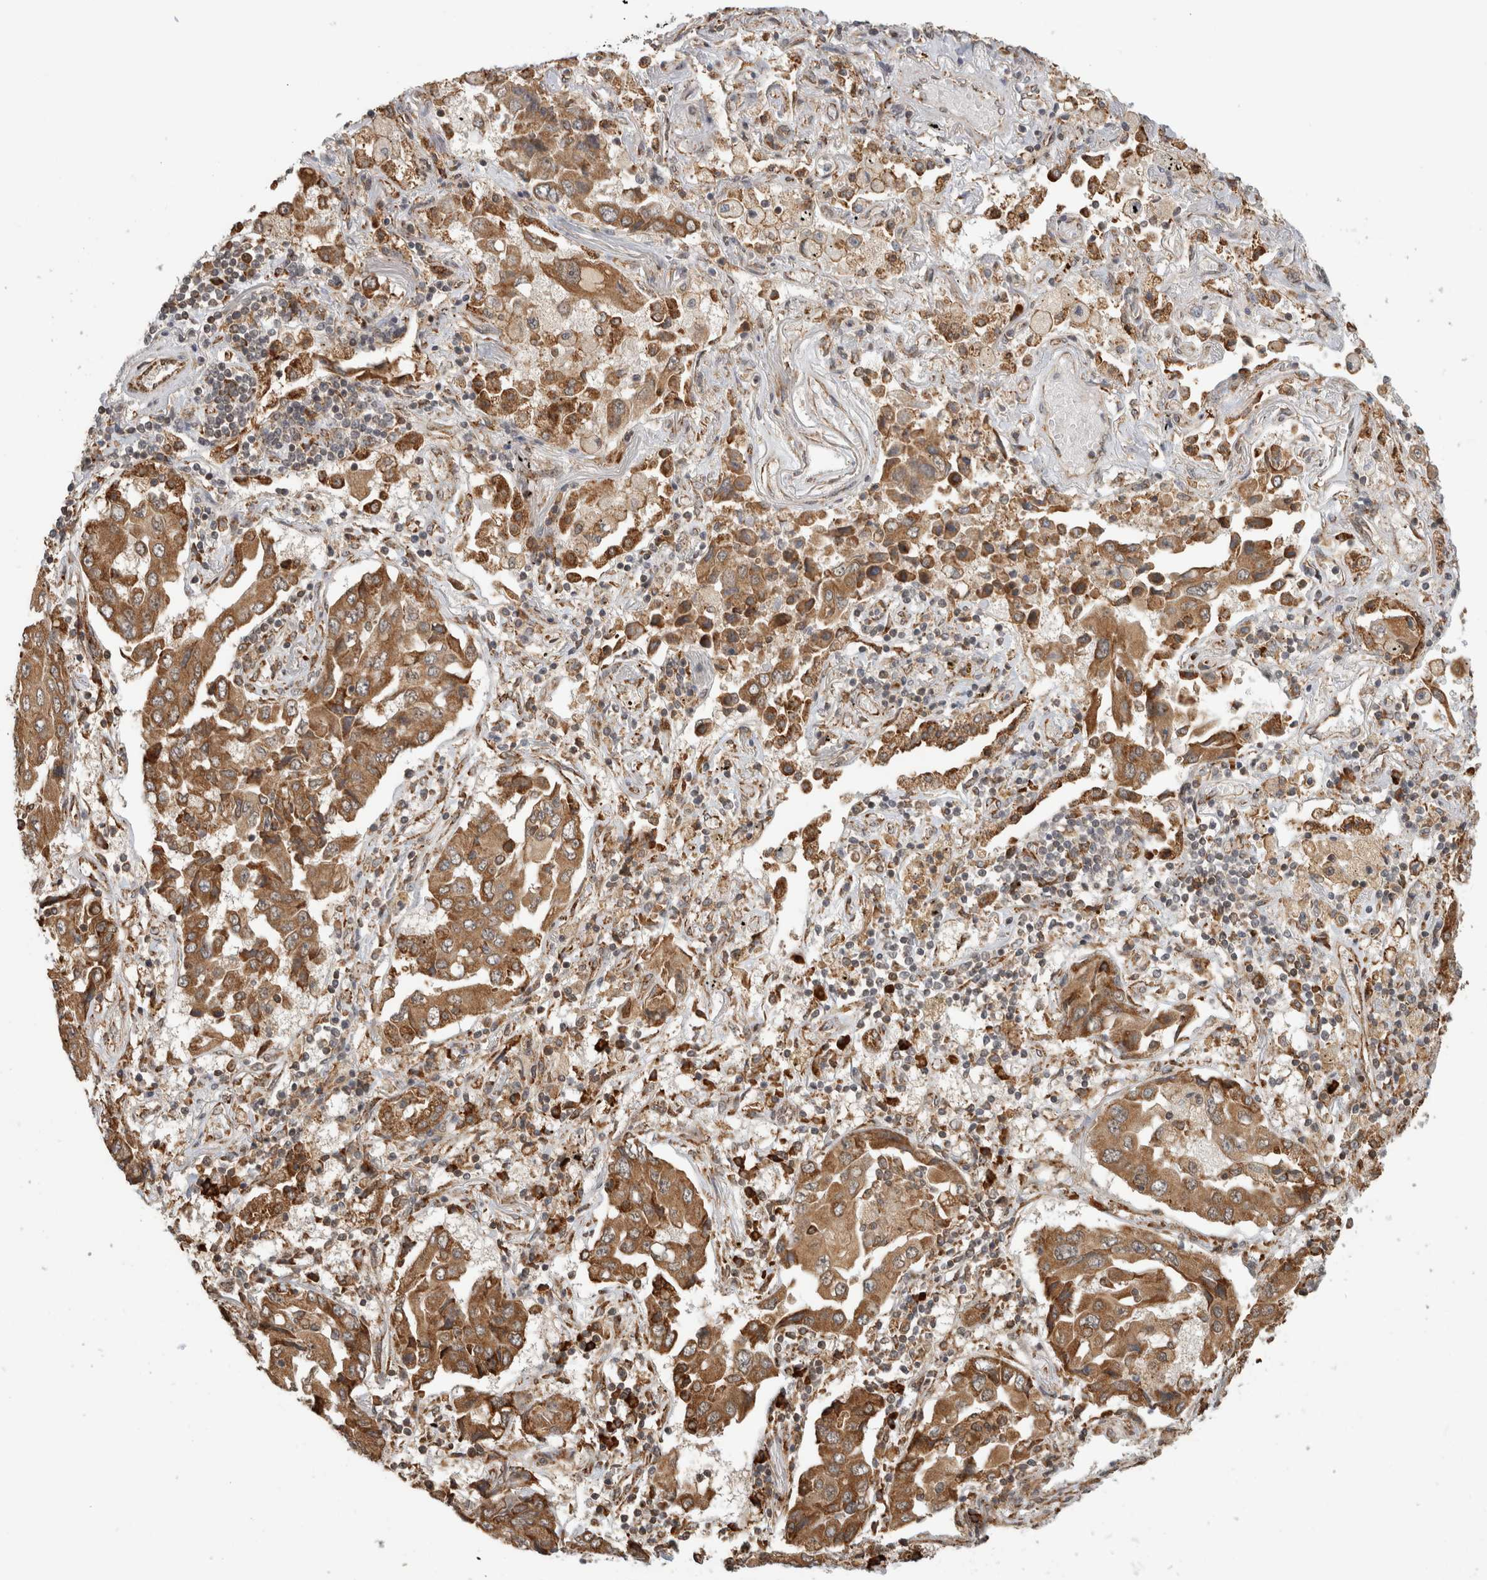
{"staining": {"intensity": "moderate", "quantity": ">75%", "location": "cytoplasmic/membranous"}, "tissue": "lung cancer", "cell_type": "Tumor cells", "image_type": "cancer", "snomed": [{"axis": "morphology", "description": "Adenocarcinoma, NOS"}, {"axis": "topography", "description": "Lung"}], "caption": "Lung cancer (adenocarcinoma) stained for a protein shows moderate cytoplasmic/membranous positivity in tumor cells.", "gene": "MS4A7", "patient": {"sex": "female", "age": 65}}